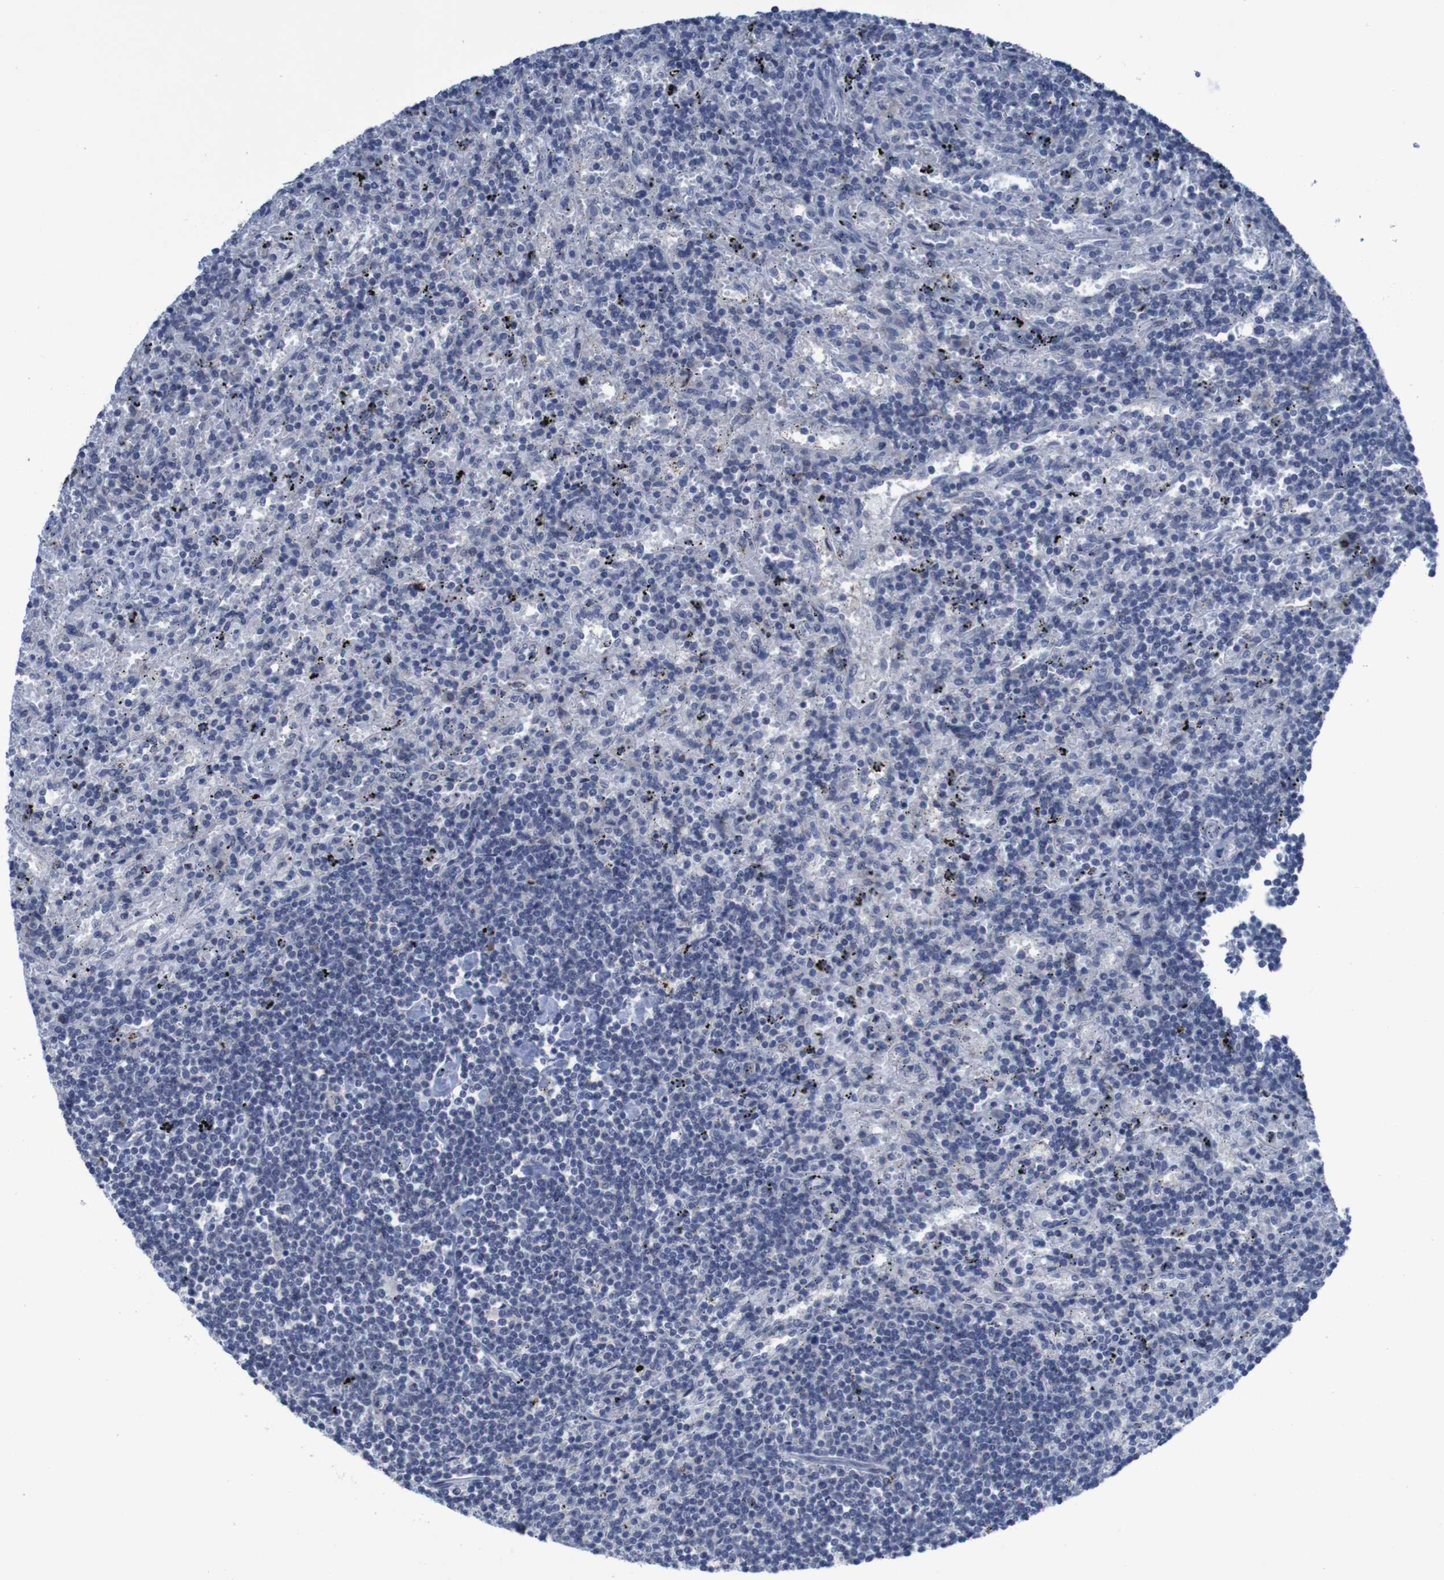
{"staining": {"intensity": "negative", "quantity": "none", "location": "none"}, "tissue": "lymphoma", "cell_type": "Tumor cells", "image_type": "cancer", "snomed": [{"axis": "morphology", "description": "Malignant lymphoma, non-Hodgkin's type, Low grade"}, {"axis": "topography", "description": "Spleen"}], "caption": "Immunohistochemical staining of human low-grade malignant lymphoma, non-Hodgkin's type displays no significant staining in tumor cells.", "gene": "CLDN18", "patient": {"sex": "male", "age": 76}}